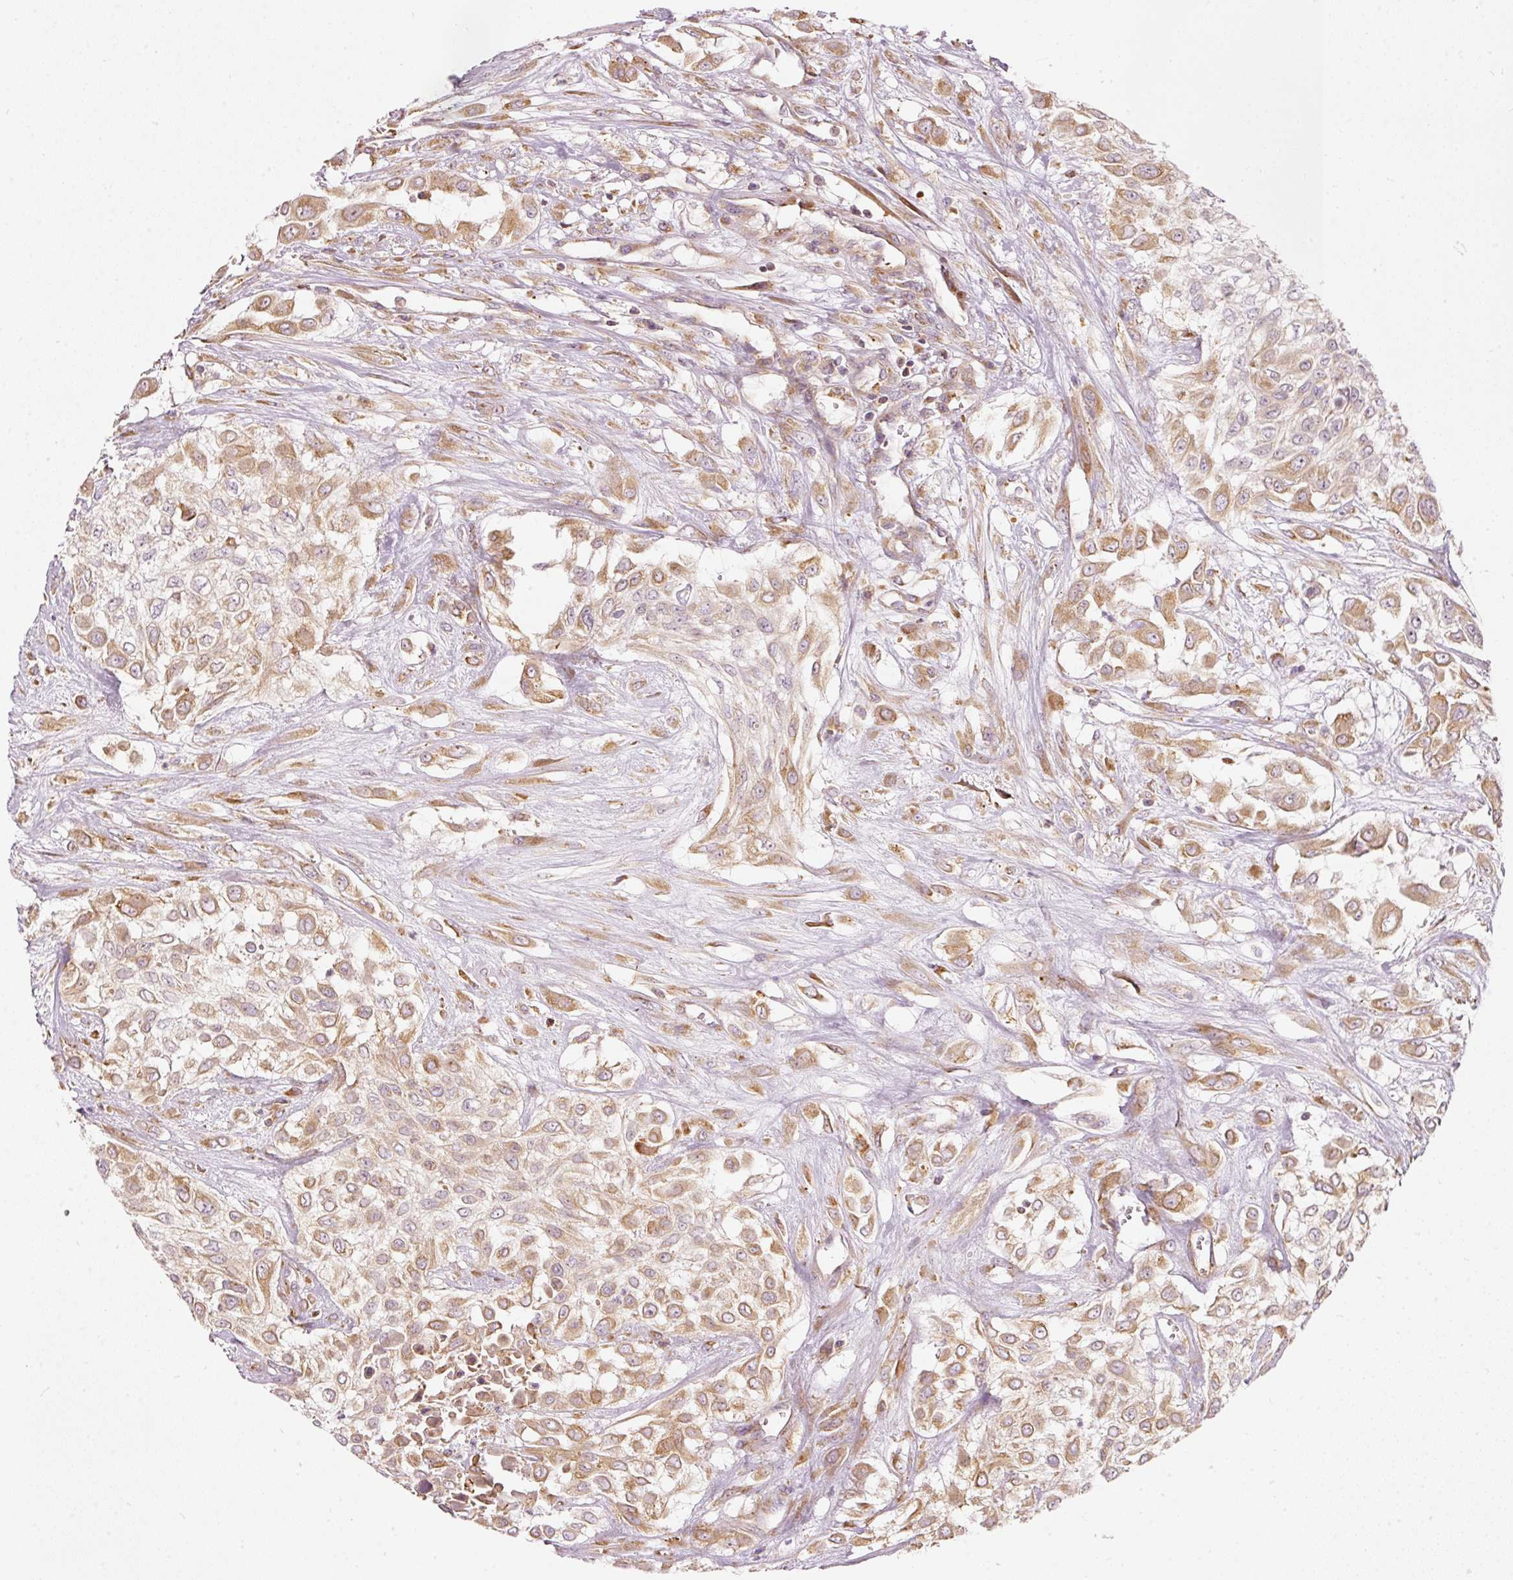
{"staining": {"intensity": "moderate", "quantity": ">75%", "location": "cytoplasmic/membranous"}, "tissue": "urothelial cancer", "cell_type": "Tumor cells", "image_type": "cancer", "snomed": [{"axis": "morphology", "description": "Urothelial carcinoma, High grade"}, {"axis": "topography", "description": "Urinary bladder"}], "caption": "Immunohistochemistry histopathology image of neoplastic tissue: human urothelial carcinoma (high-grade) stained using IHC demonstrates medium levels of moderate protein expression localized specifically in the cytoplasmic/membranous of tumor cells, appearing as a cytoplasmic/membranous brown color.", "gene": "SNAPC5", "patient": {"sex": "male", "age": 57}}